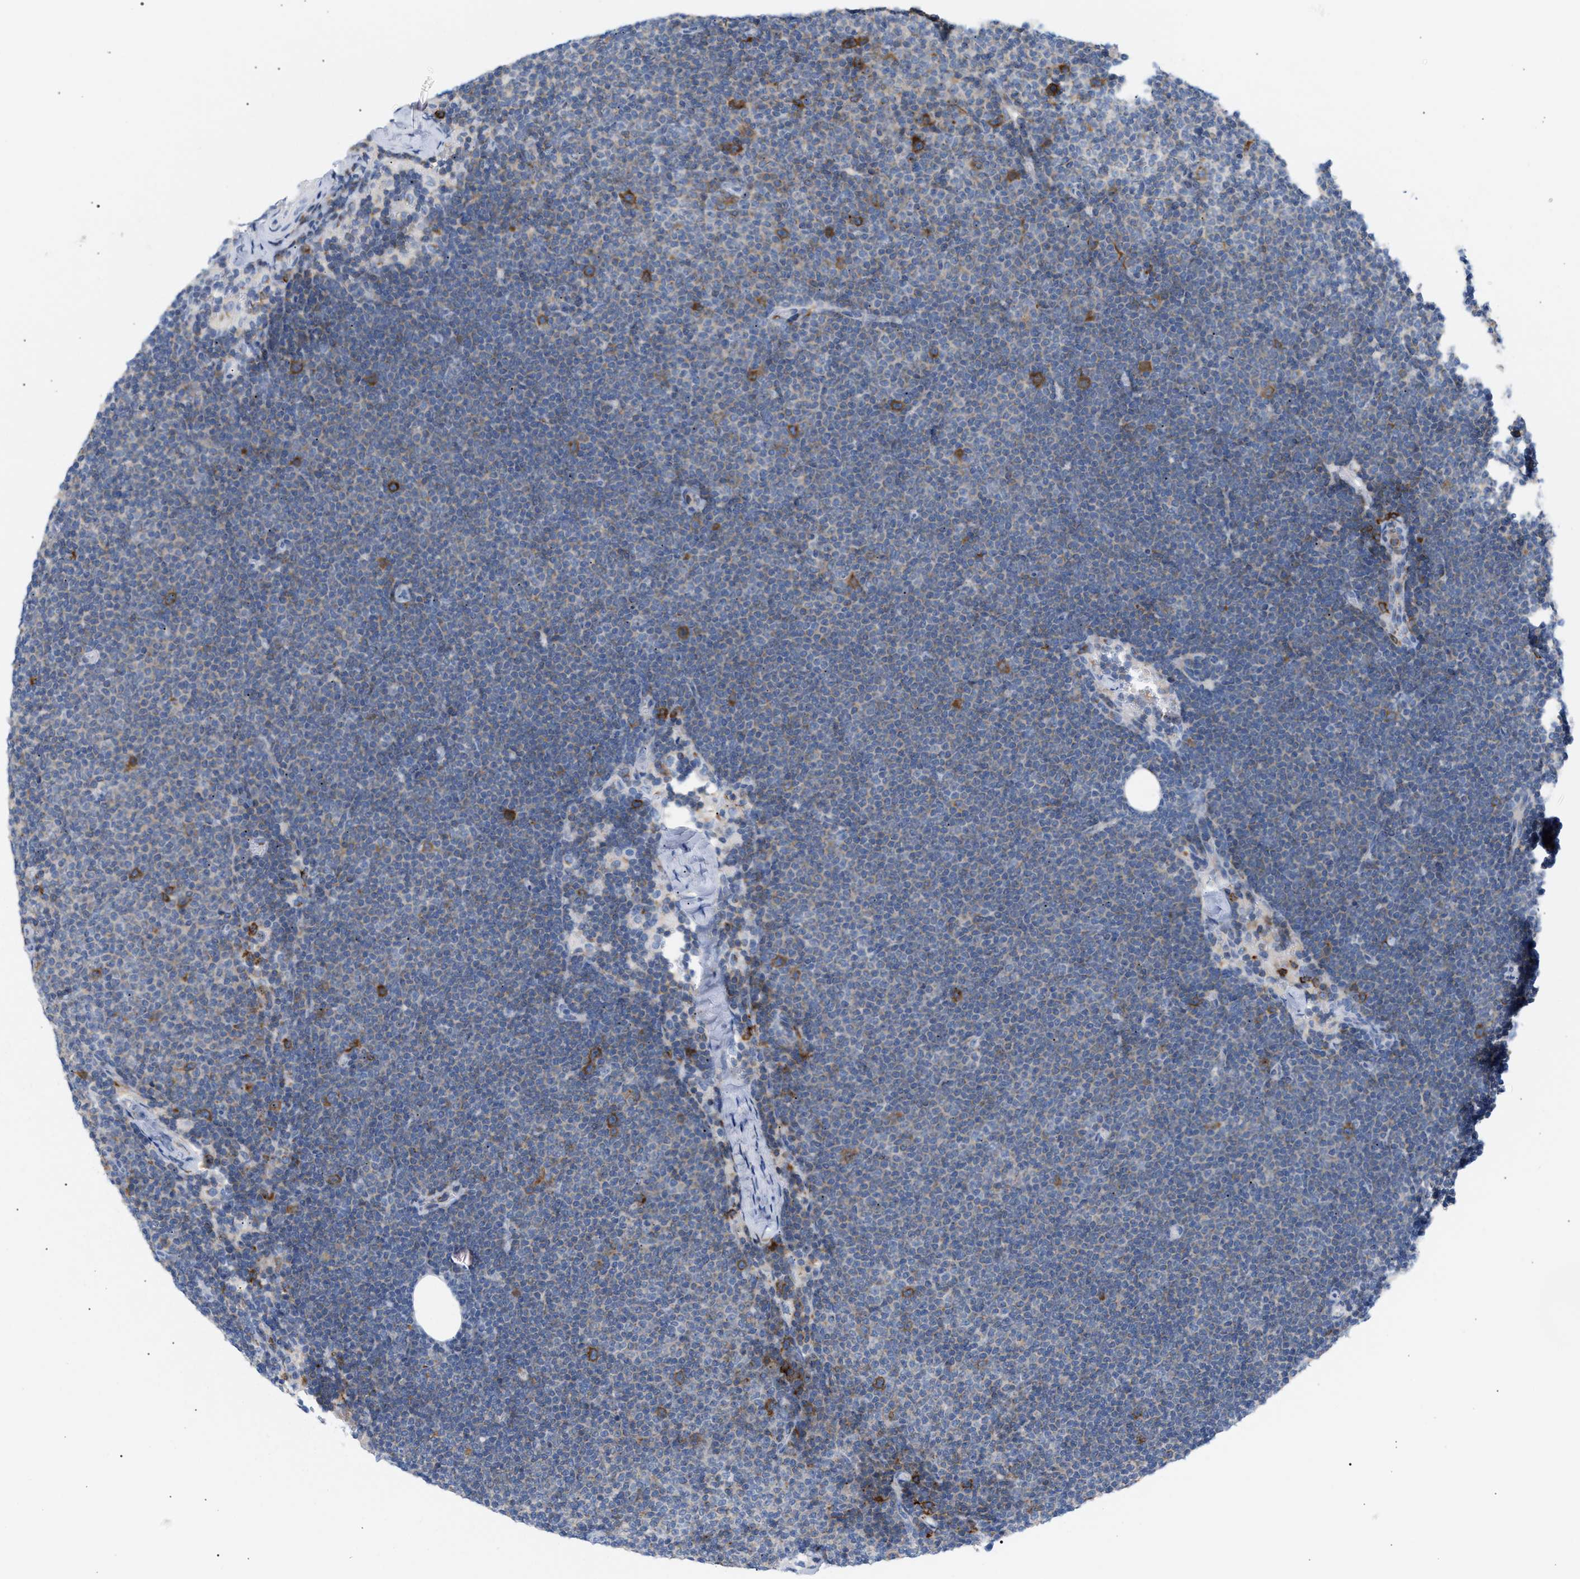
{"staining": {"intensity": "moderate", "quantity": "<25%", "location": "cytoplasmic/membranous"}, "tissue": "lymphoma", "cell_type": "Tumor cells", "image_type": "cancer", "snomed": [{"axis": "morphology", "description": "Malignant lymphoma, non-Hodgkin's type, Low grade"}, {"axis": "topography", "description": "Lymph node"}], "caption": "The histopathology image reveals staining of malignant lymphoma, non-Hodgkin's type (low-grade), revealing moderate cytoplasmic/membranous protein expression (brown color) within tumor cells. The staining is performed using DAB brown chromogen to label protein expression. The nuclei are counter-stained blue using hematoxylin.", "gene": "TACC3", "patient": {"sex": "female", "age": 53}}